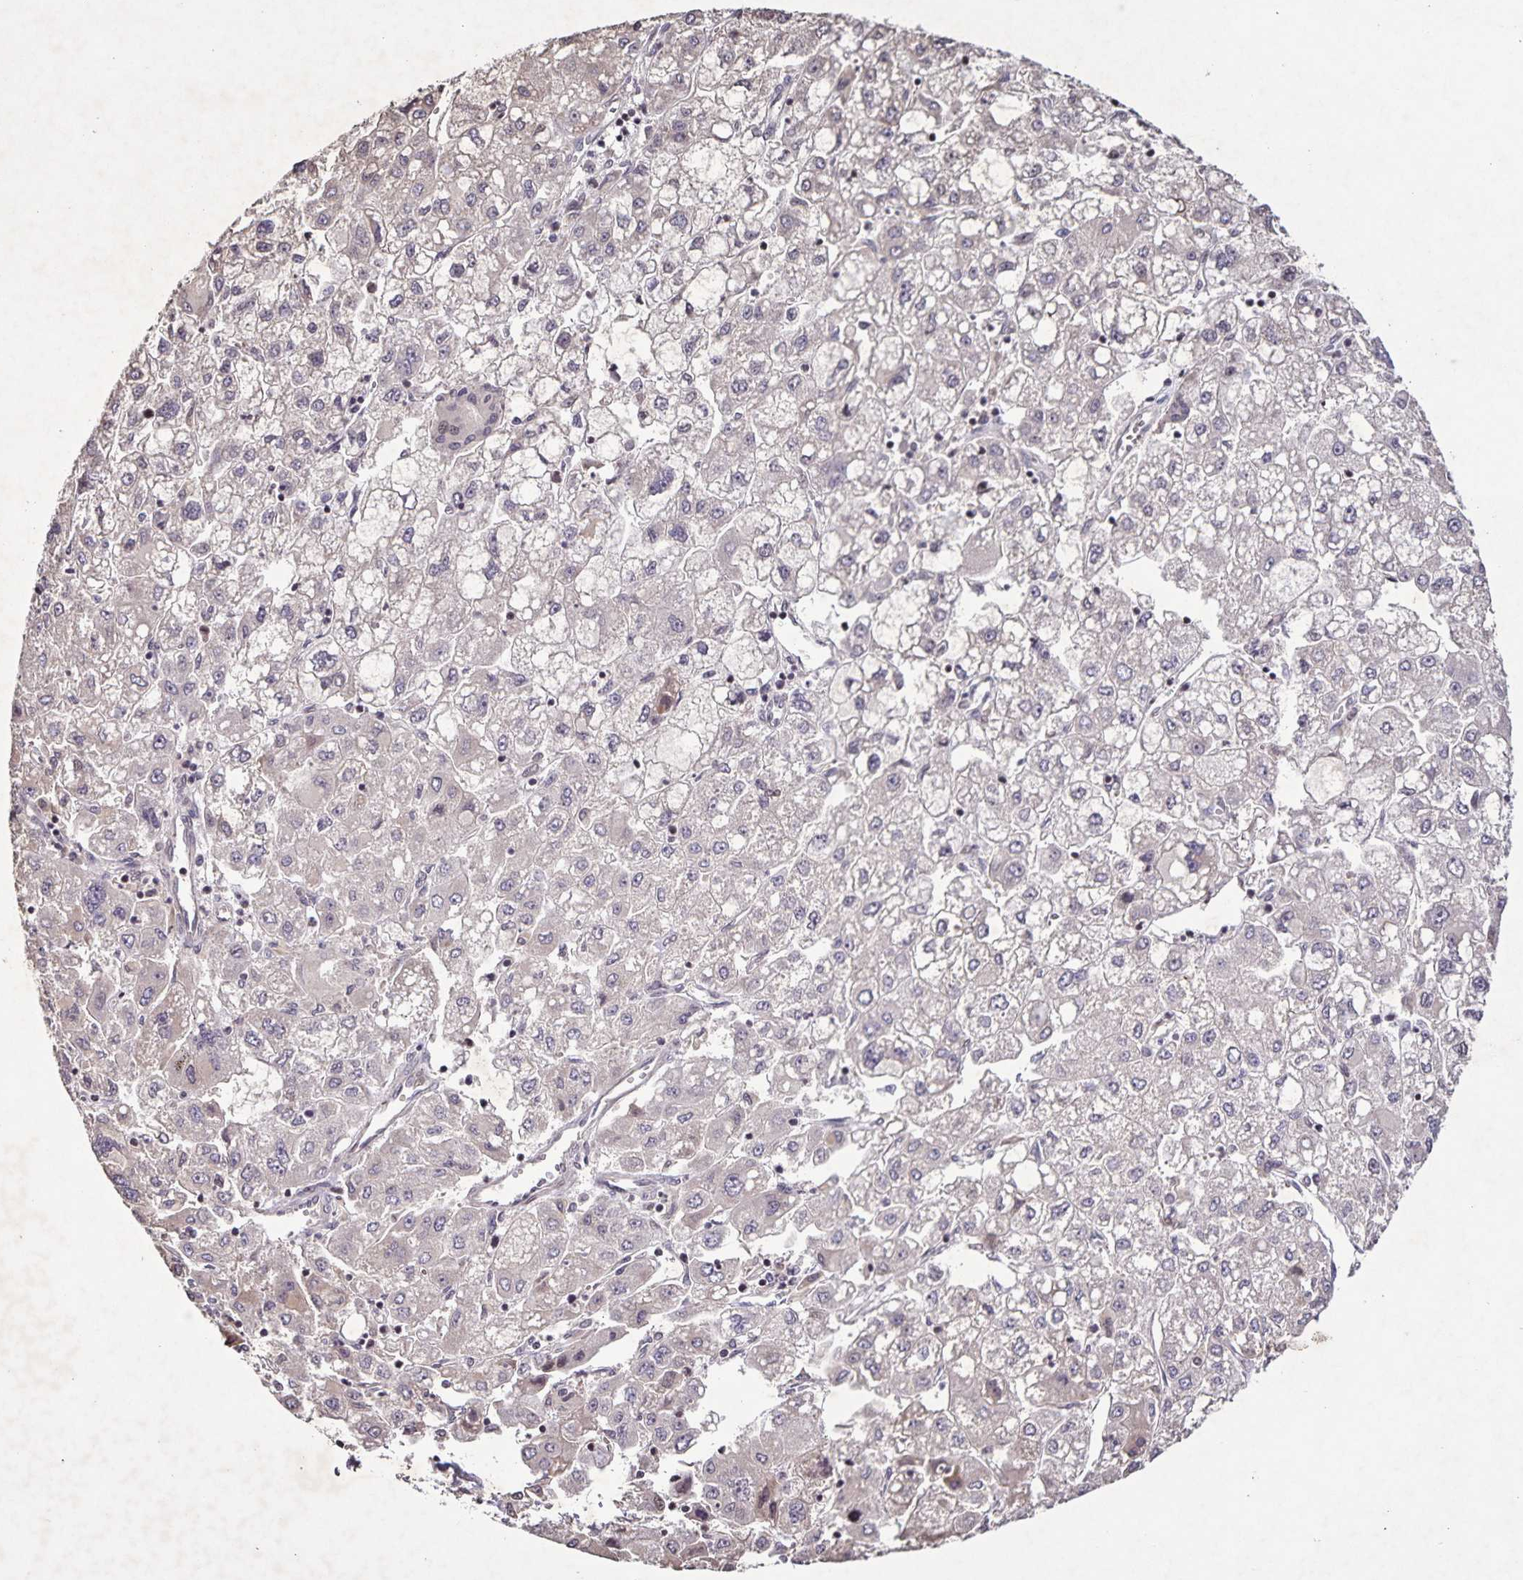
{"staining": {"intensity": "weak", "quantity": "<25%", "location": "nuclear"}, "tissue": "liver cancer", "cell_type": "Tumor cells", "image_type": "cancer", "snomed": [{"axis": "morphology", "description": "Carcinoma, Hepatocellular, NOS"}, {"axis": "topography", "description": "Liver"}], "caption": "Histopathology image shows no significant protein expression in tumor cells of liver cancer (hepatocellular carcinoma).", "gene": "GDF2", "patient": {"sex": "male", "age": 40}}